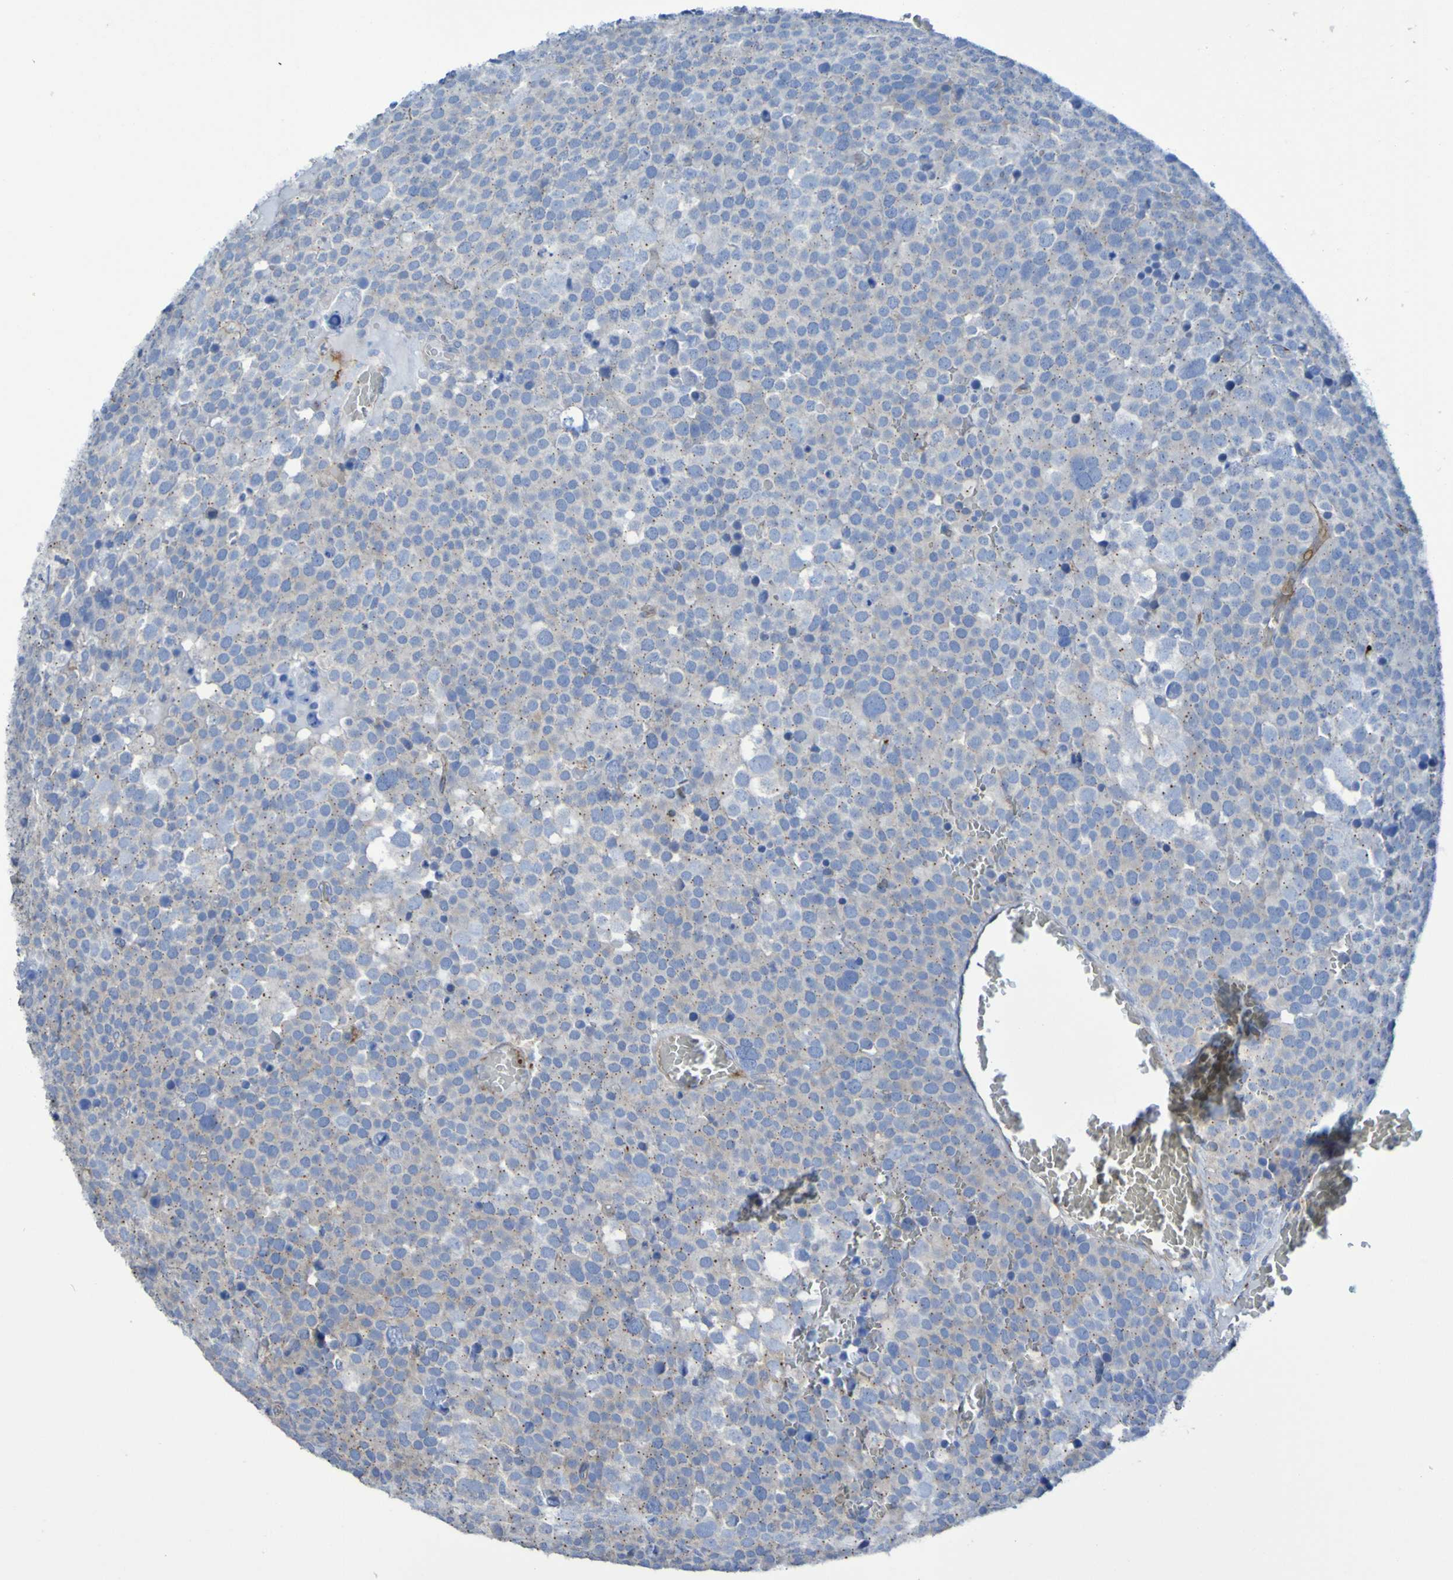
{"staining": {"intensity": "negative", "quantity": "none", "location": "none"}, "tissue": "testis cancer", "cell_type": "Tumor cells", "image_type": "cancer", "snomed": [{"axis": "morphology", "description": "Seminoma, NOS"}, {"axis": "topography", "description": "Testis"}], "caption": "The photomicrograph exhibits no significant positivity in tumor cells of seminoma (testis).", "gene": "RNF182", "patient": {"sex": "male", "age": 71}}